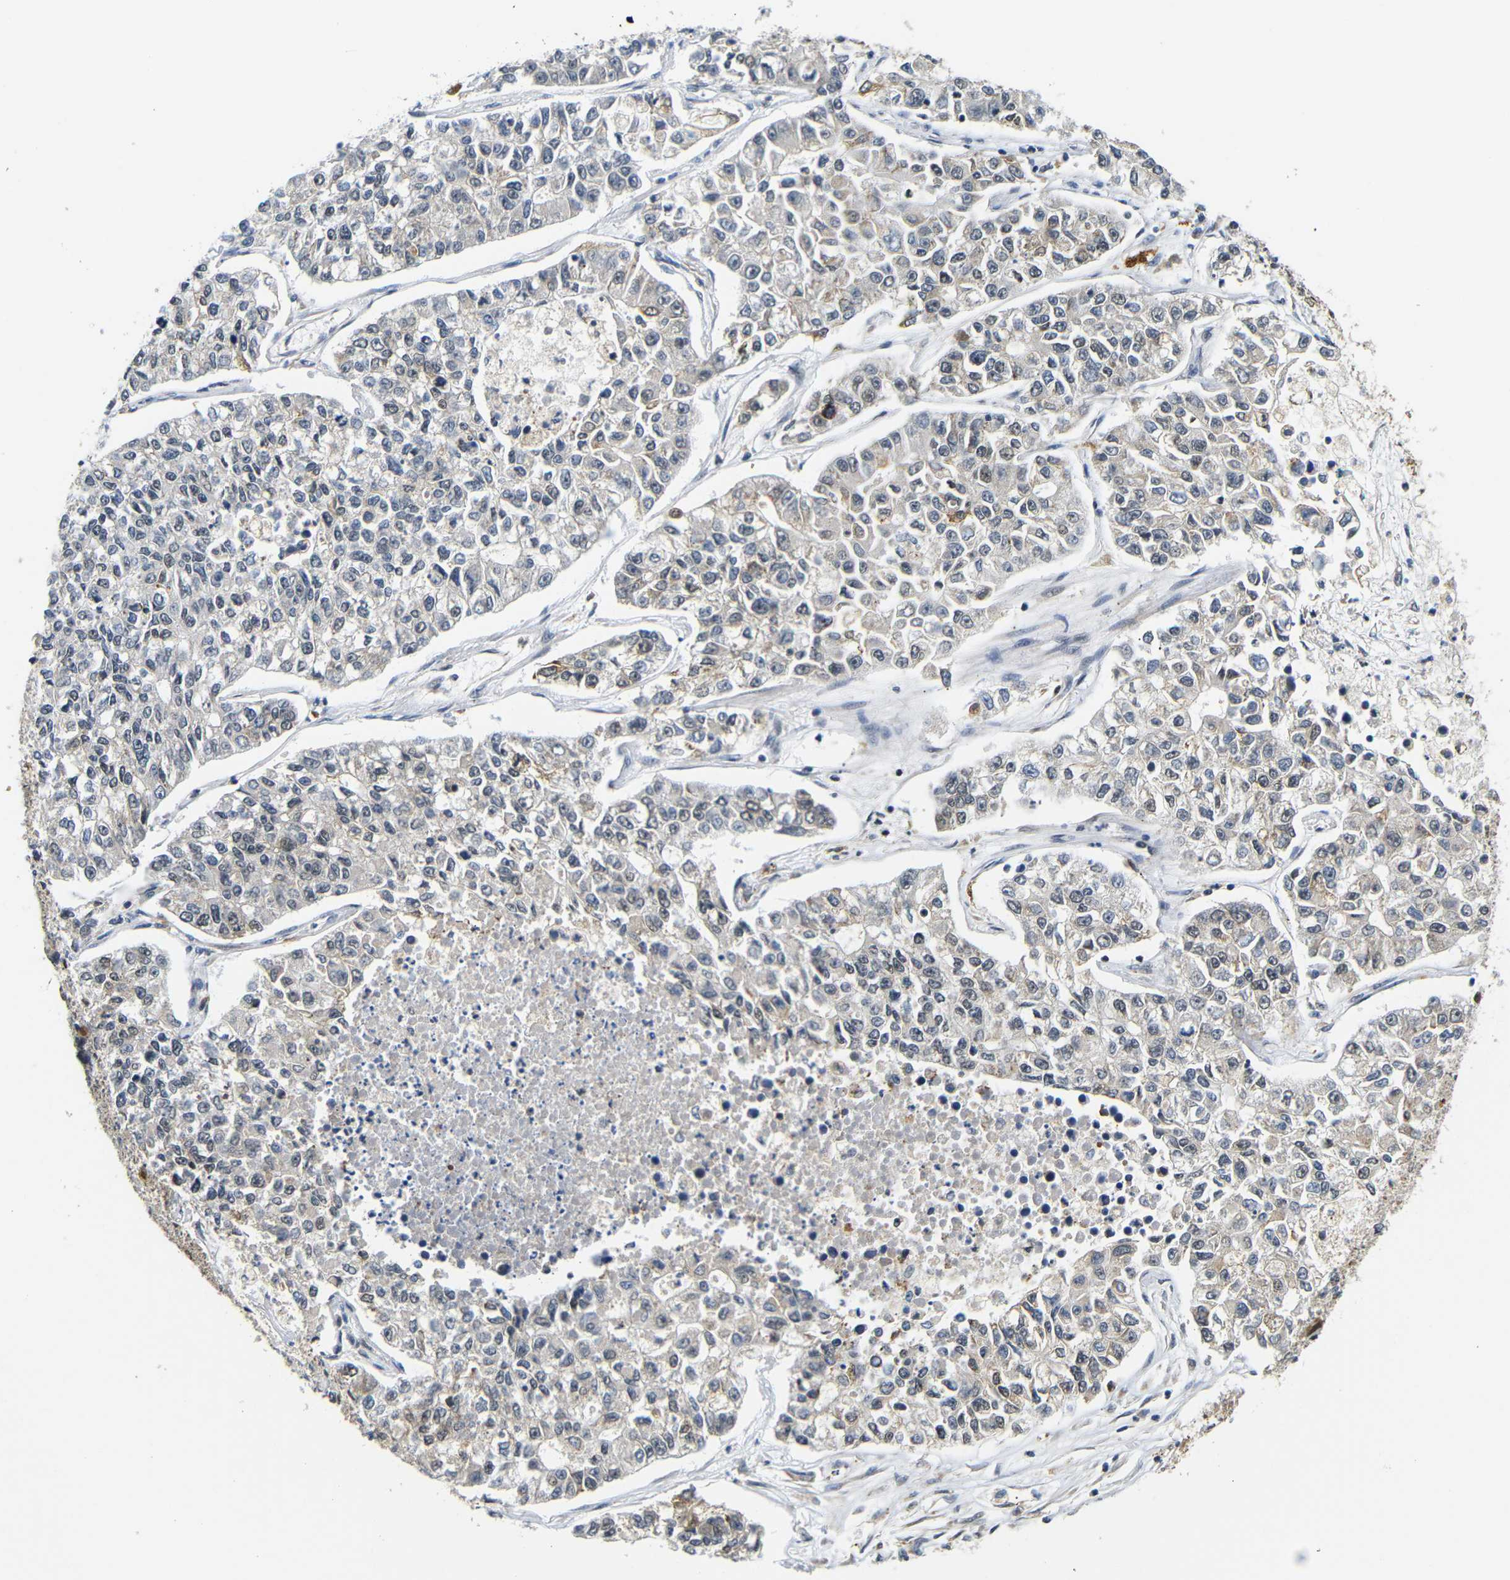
{"staining": {"intensity": "weak", "quantity": ">75%", "location": "cytoplasmic/membranous,nuclear"}, "tissue": "lung cancer", "cell_type": "Tumor cells", "image_type": "cancer", "snomed": [{"axis": "morphology", "description": "Adenocarcinoma, NOS"}, {"axis": "topography", "description": "Lung"}], "caption": "Human adenocarcinoma (lung) stained for a protein (brown) reveals weak cytoplasmic/membranous and nuclear positive positivity in about >75% of tumor cells.", "gene": "GJA5", "patient": {"sex": "male", "age": 49}}